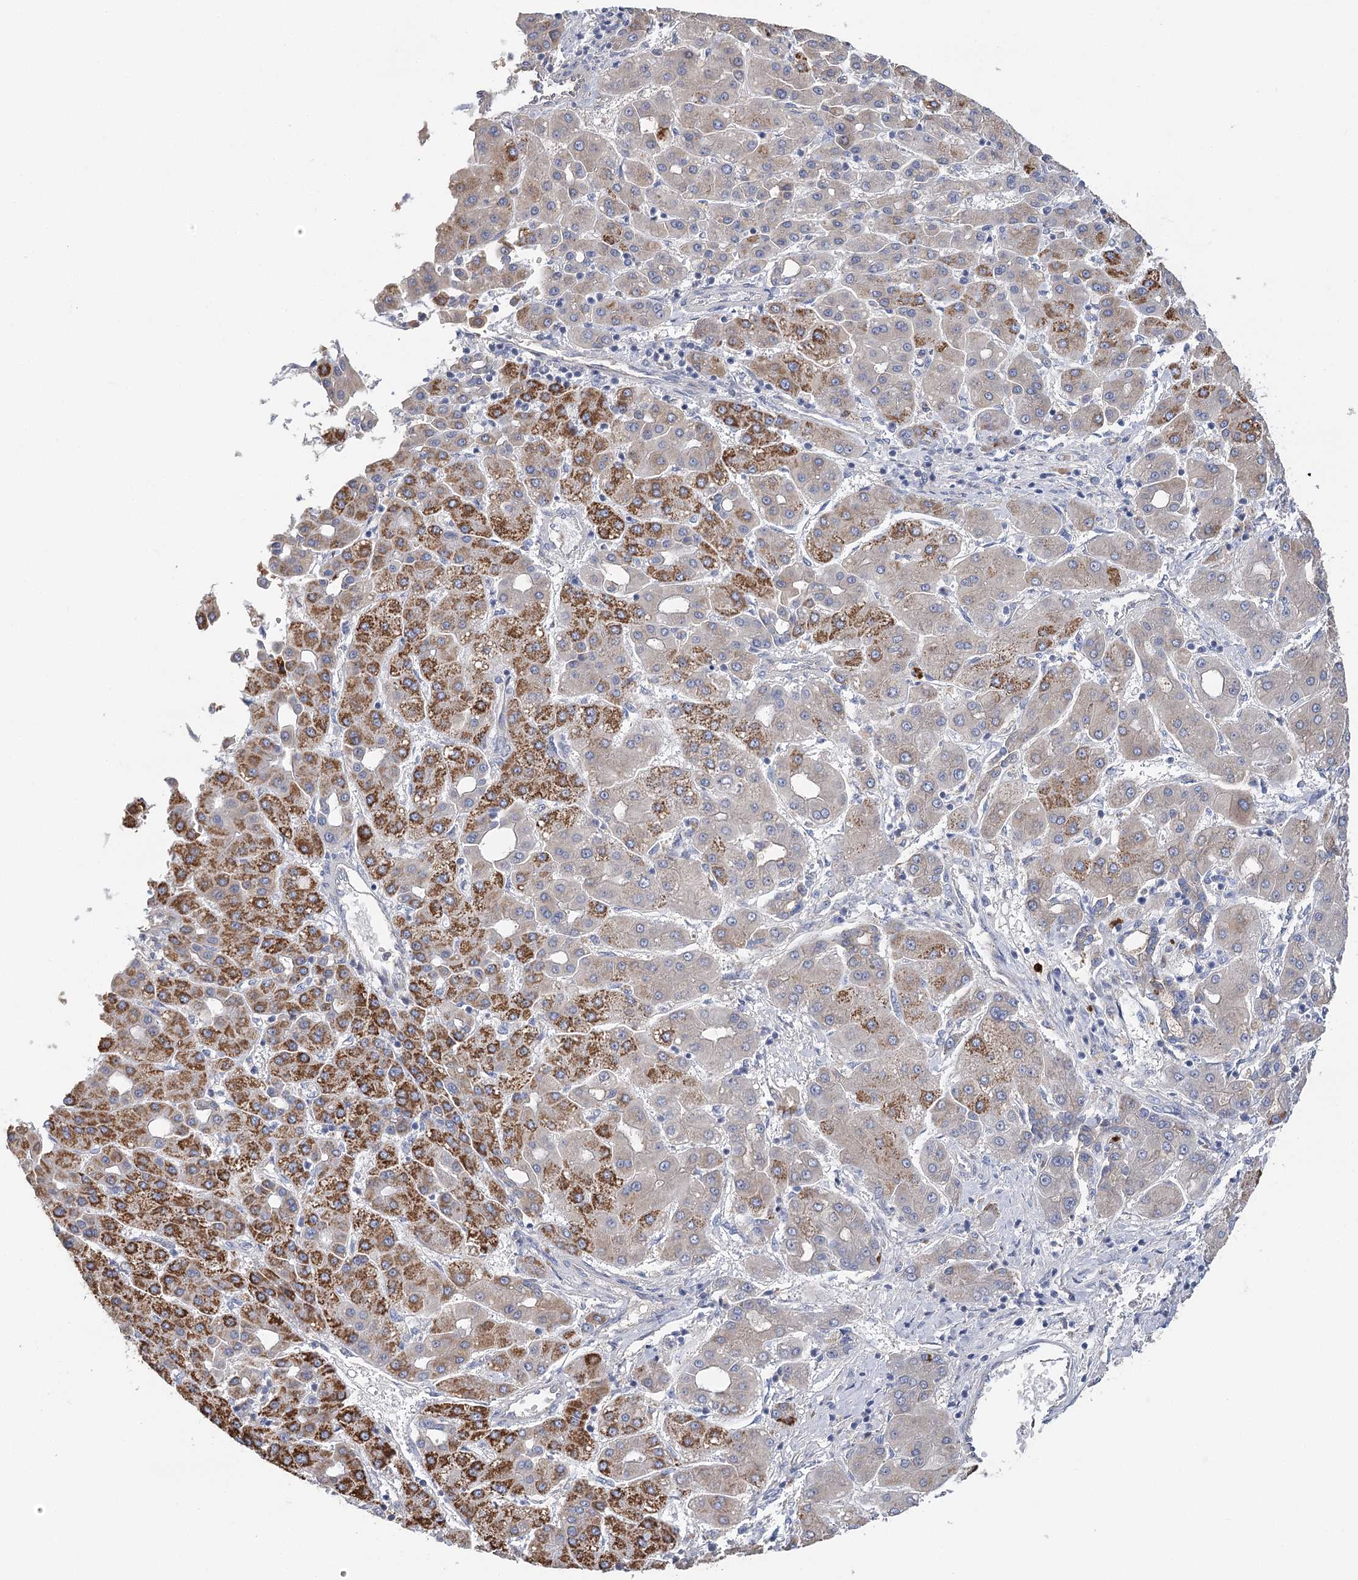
{"staining": {"intensity": "strong", "quantity": "25%-75%", "location": "cytoplasmic/membranous"}, "tissue": "liver cancer", "cell_type": "Tumor cells", "image_type": "cancer", "snomed": [{"axis": "morphology", "description": "Carcinoma, Hepatocellular, NOS"}, {"axis": "topography", "description": "Liver"}], "caption": "The micrograph reveals immunohistochemical staining of liver cancer. There is strong cytoplasmic/membranous staining is present in approximately 25%-75% of tumor cells. (brown staining indicates protein expression, while blue staining denotes nuclei).", "gene": "EPB41L5", "patient": {"sex": "male", "age": 65}}